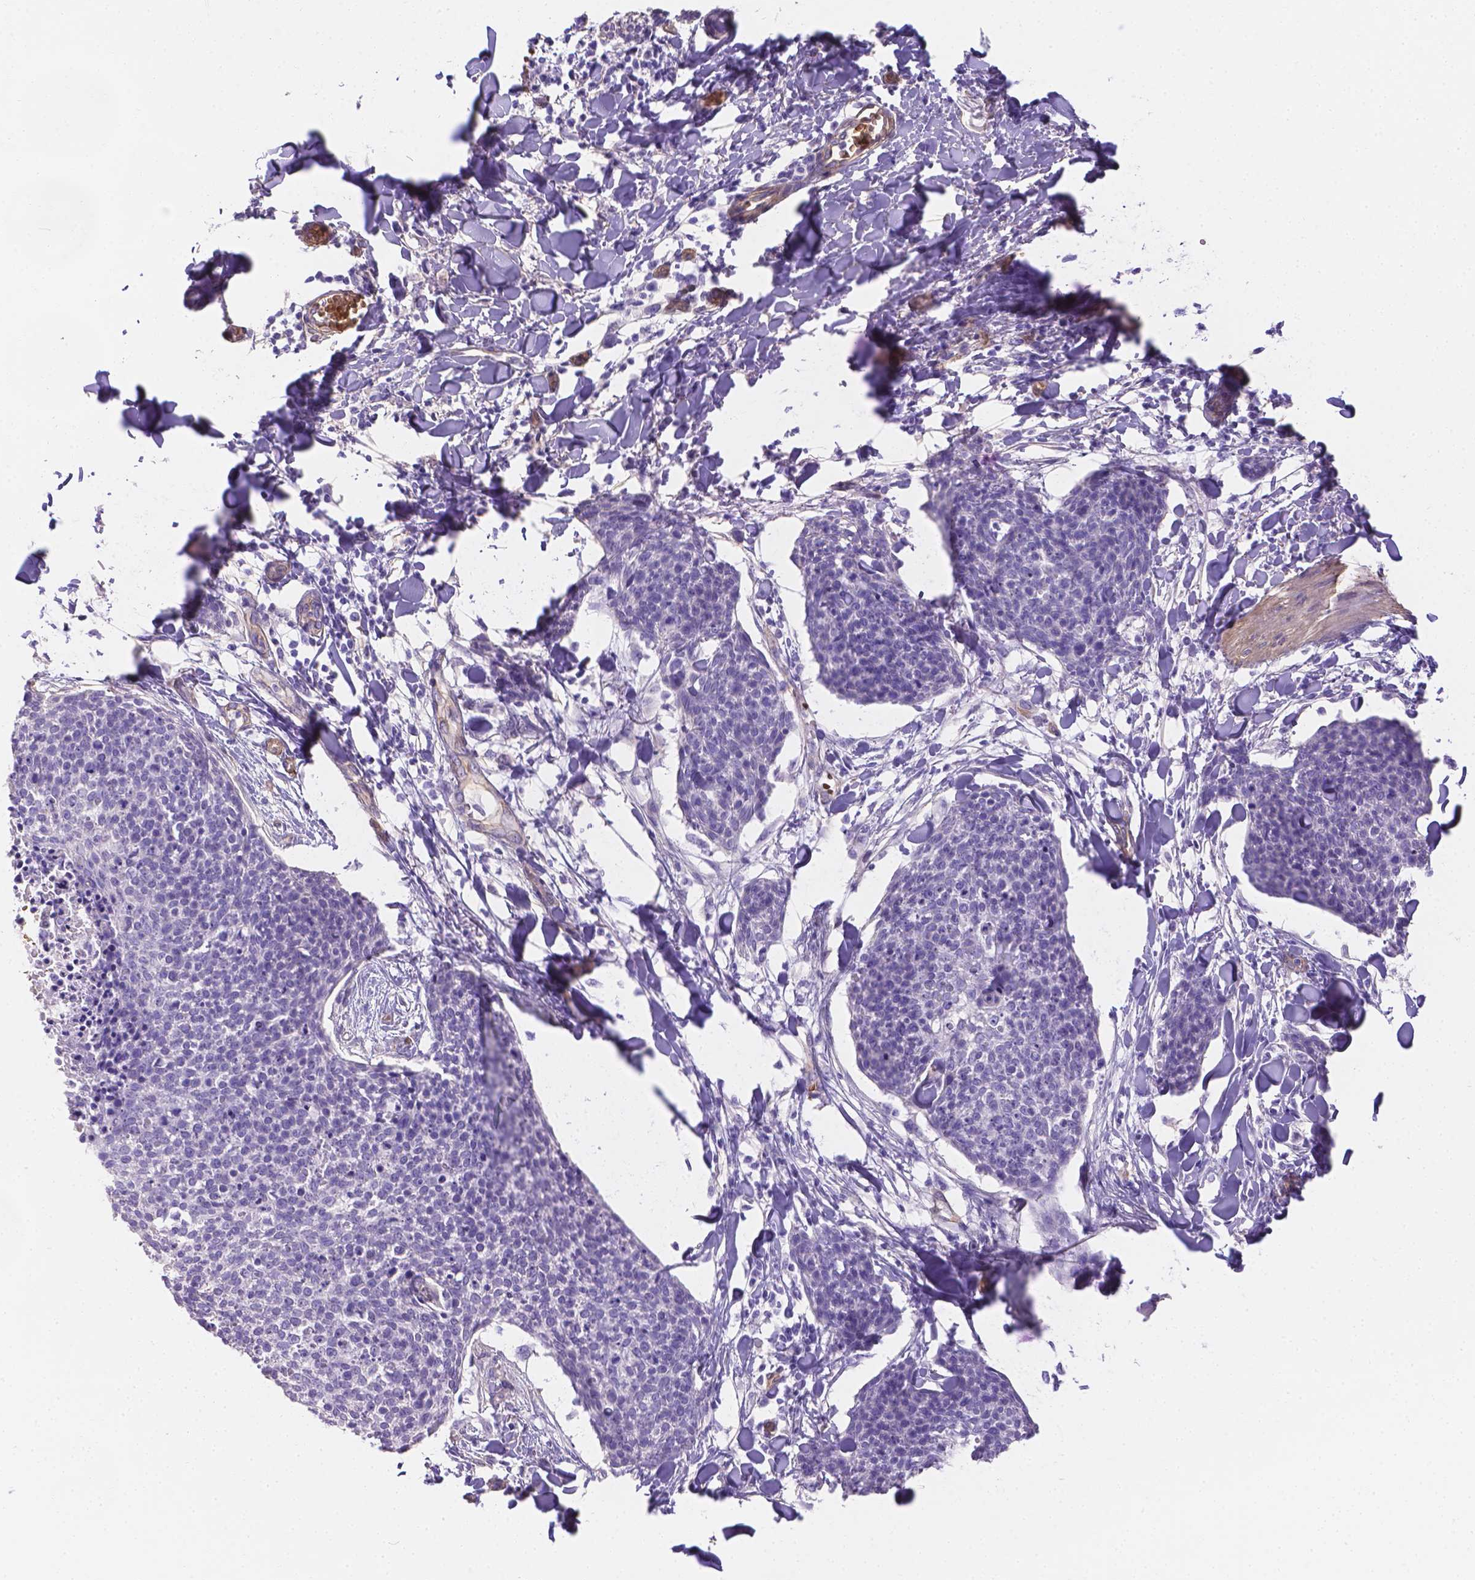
{"staining": {"intensity": "negative", "quantity": "none", "location": "none"}, "tissue": "skin cancer", "cell_type": "Tumor cells", "image_type": "cancer", "snomed": [{"axis": "morphology", "description": "Squamous cell carcinoma, NOS"}, {"axis": "topography", "description": "Skin"}, {"axis": "topography", "description": "Vulva"}], "caption": "Immunohistochemistry (IHC) histopathology image of neoplastic tissue: skin cancer stained with DAB (3,3'-diaminobenzidine) demonstrates no significant protein positivity in tumor cells. (Stains: DAB immunohistochemistry (IHC) with hematoxylin counter stain, Microscopy: brightfield microscopy at high magnification).", "gene": "SLC40A1", "patient": {"sex": "female", "age": 75}}